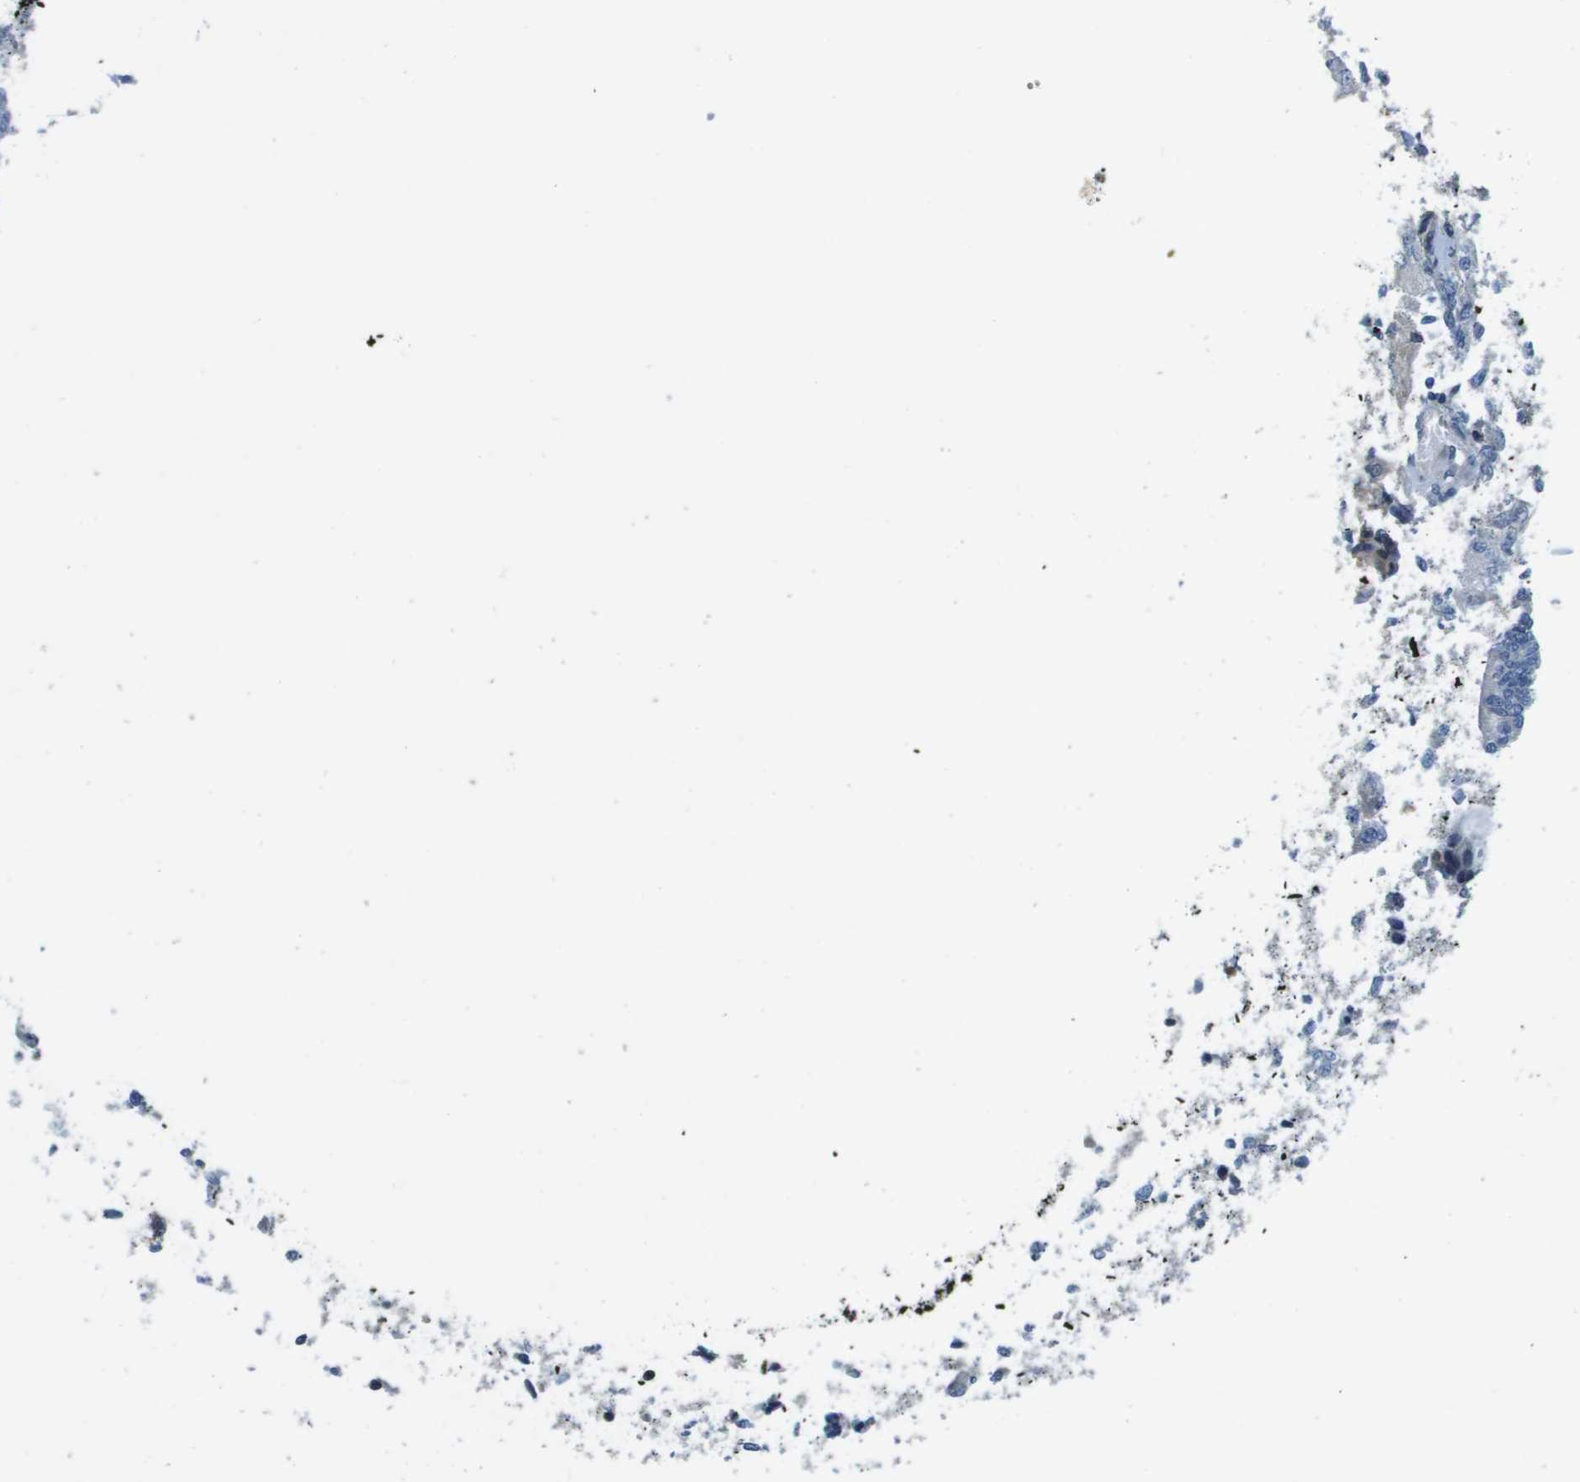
{"staining": {"intensity": "negative", "quantity": "none", "location": "none"}, "tissue": "endometrial cancer", "cell_type": "Tumor cells", "image_type": "cancer", "snomed": [{"axis": "morphology", "description": "Adenocarcinoma, NOS"}, {"axis": "topography", "description": "Uterus"}], "caption": "High power microscopy photomicrograph of an IHC image of adenocarcinoma (endometrial), revealing no significant positivity in tumor cells.", "gene": "SCN4B", "patient": {"sex": "female", "age": 83}}